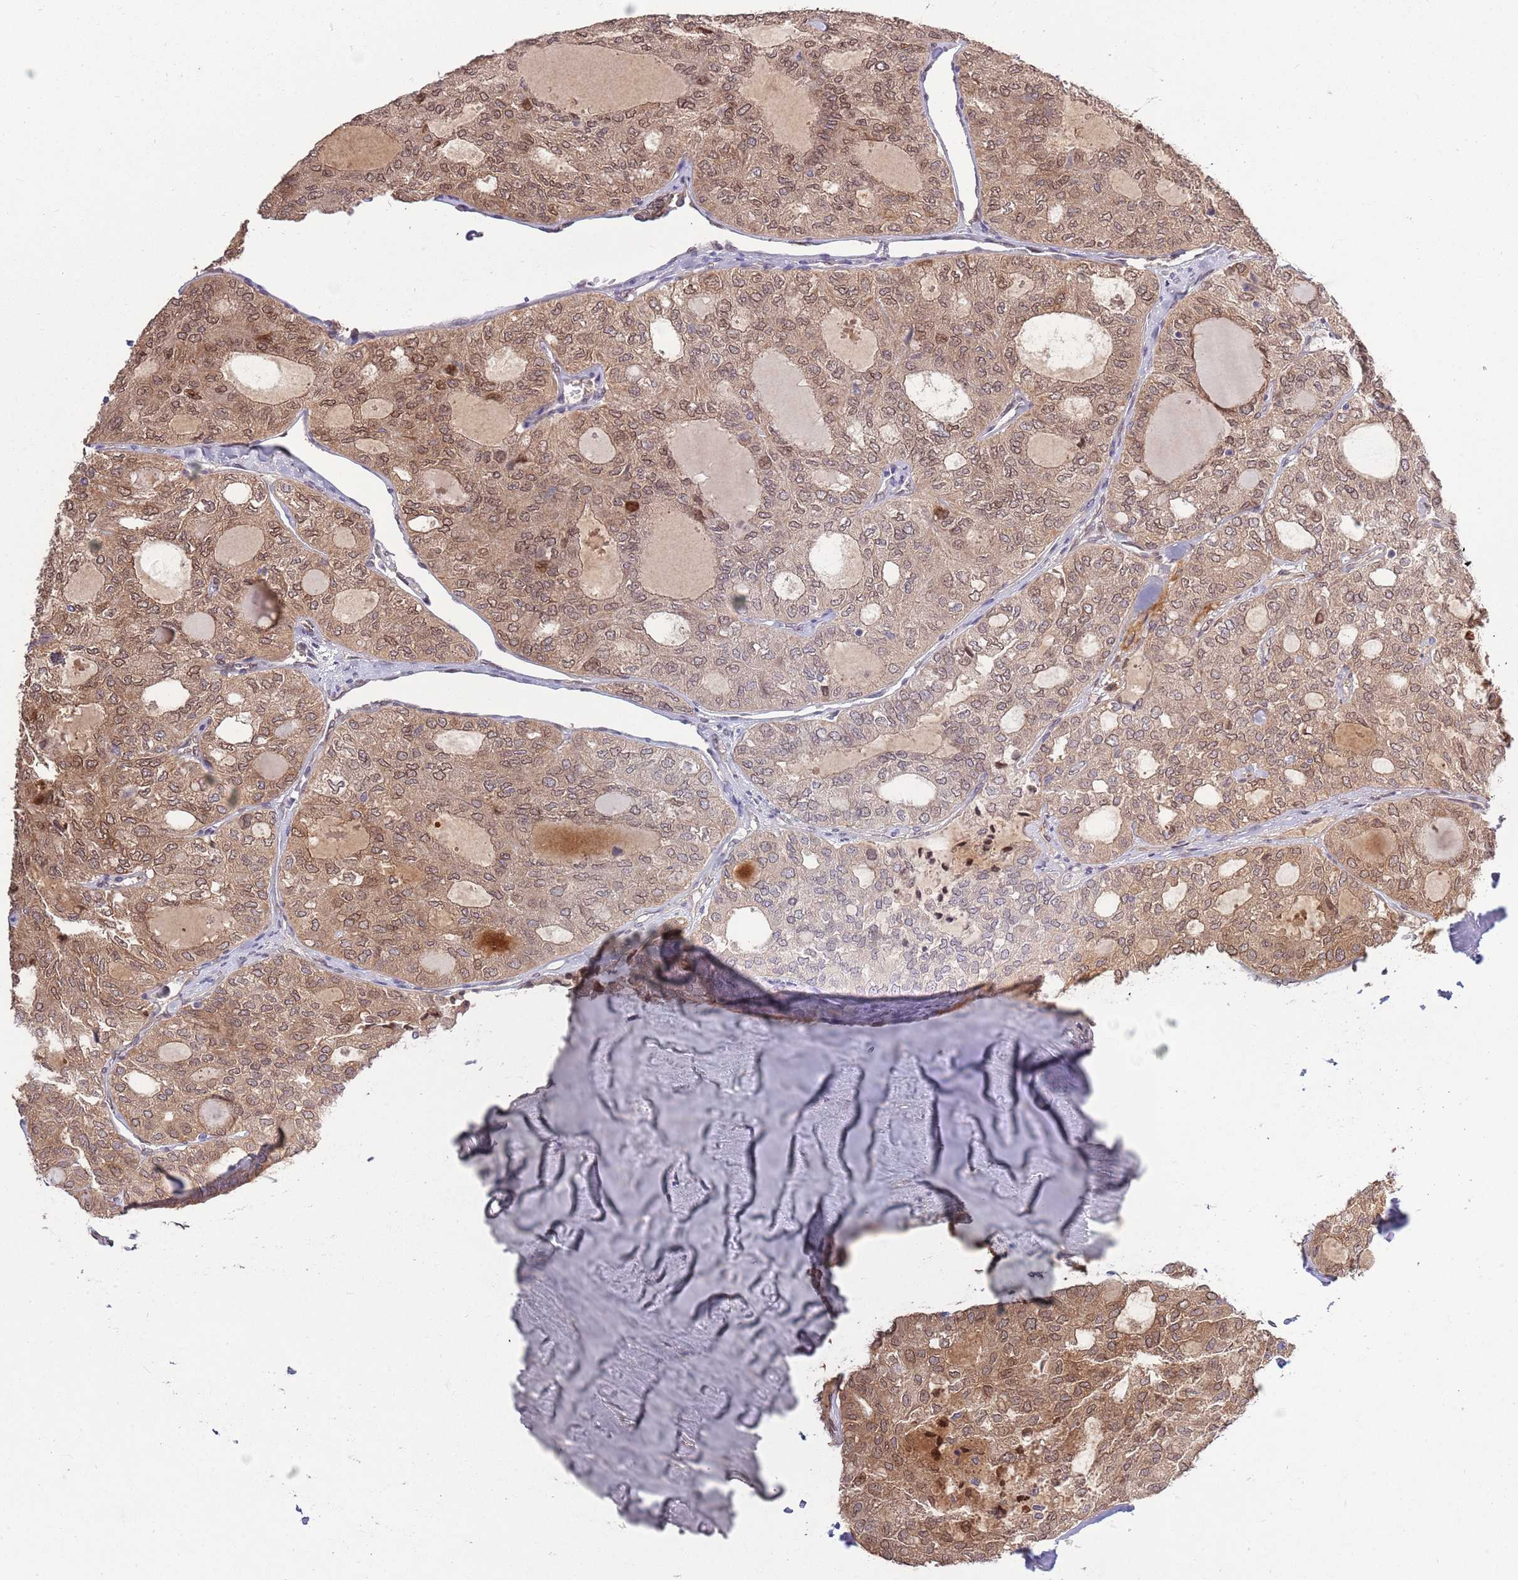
{"staining": {"intensity": "moderate", "quantity": ">75%", "location": "cytoplasmic/membranous,nuclear"}, "tissue": "thyroid cancer", "cell_type": "Tumor cells", "image_type": "cancer", "snomed": [{"axis": "morphology", "description": "Follicular adenoma carcinoma, NOS"}, {"axis": "topography", "description": "Thyroid gland"}], "caption": "Protein expression analysis of thyroid cancer (follicular adenoma carcinoma) demonstrates moderate cytoplasmic/membranous and nuclear staining in about >75% of tumor cells.", "gene": "ZNF665", "patient": {"sex": "male", "age": 75}}